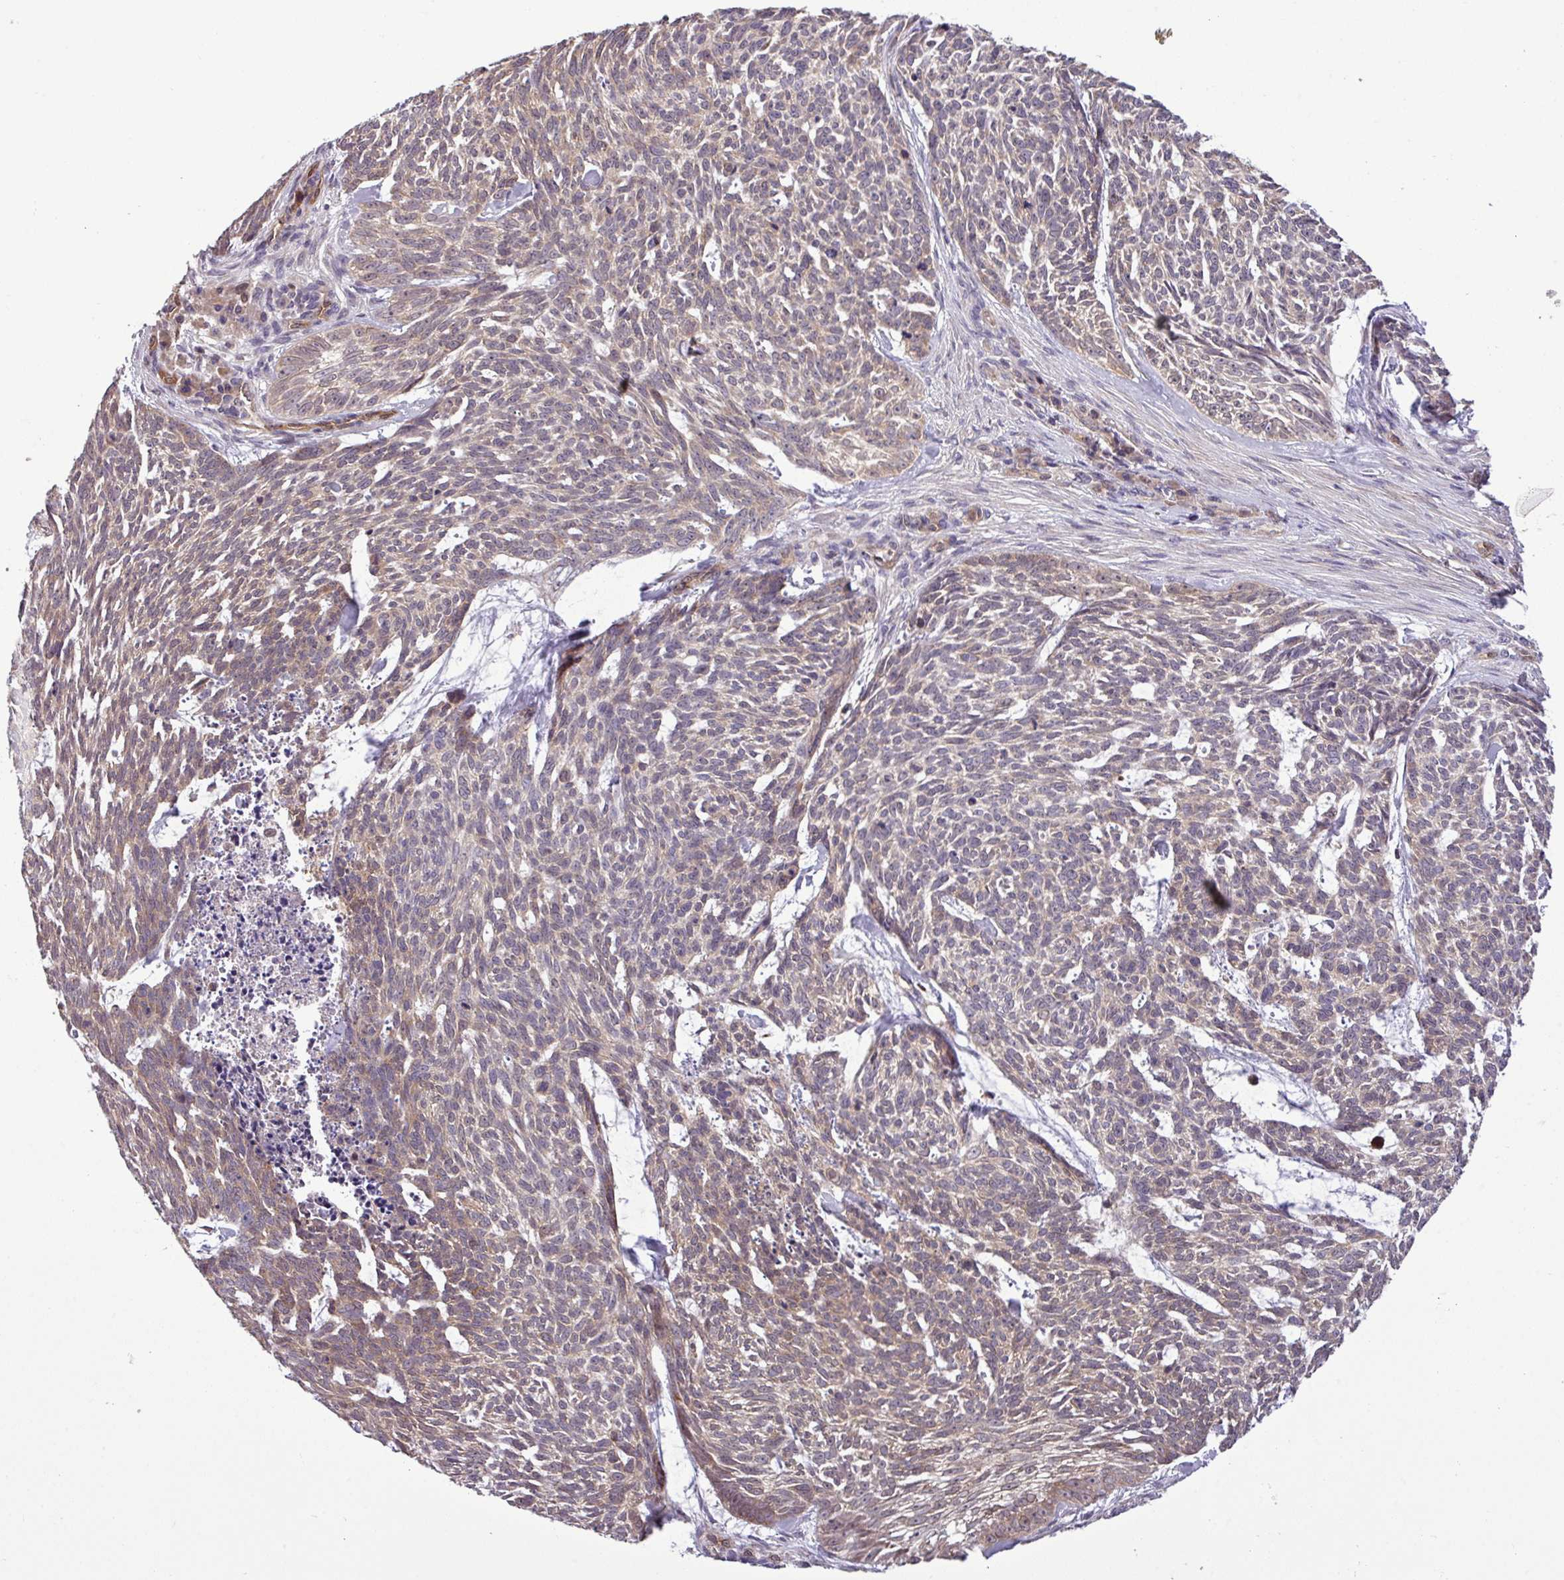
{"staining": {"intensity": "weak", "quantity": "25%-75%", "location": "cytoplasmic/membranous"}, "tissue": "skin cancer", "cell_type": "Tumor cells", "image_type": "cancer", "snomed": [{"axis": "morphology", "description": "Basal cell carcinoma"}, {"axis": "topography", "description": "Skin"}], "caption": "Immunohistochemistry (IHC) image of neoplastic tissue: basal cell carcinoma (skin) stained using IHC shows low levels of weak protein expression localized specifically in the cytoplasmic/membranous of tumor cells, appearing as a cytoplasmic/membranous brown color.", "gene": "CARHSP1", "patient": {"sex": "female", "age": 93}}